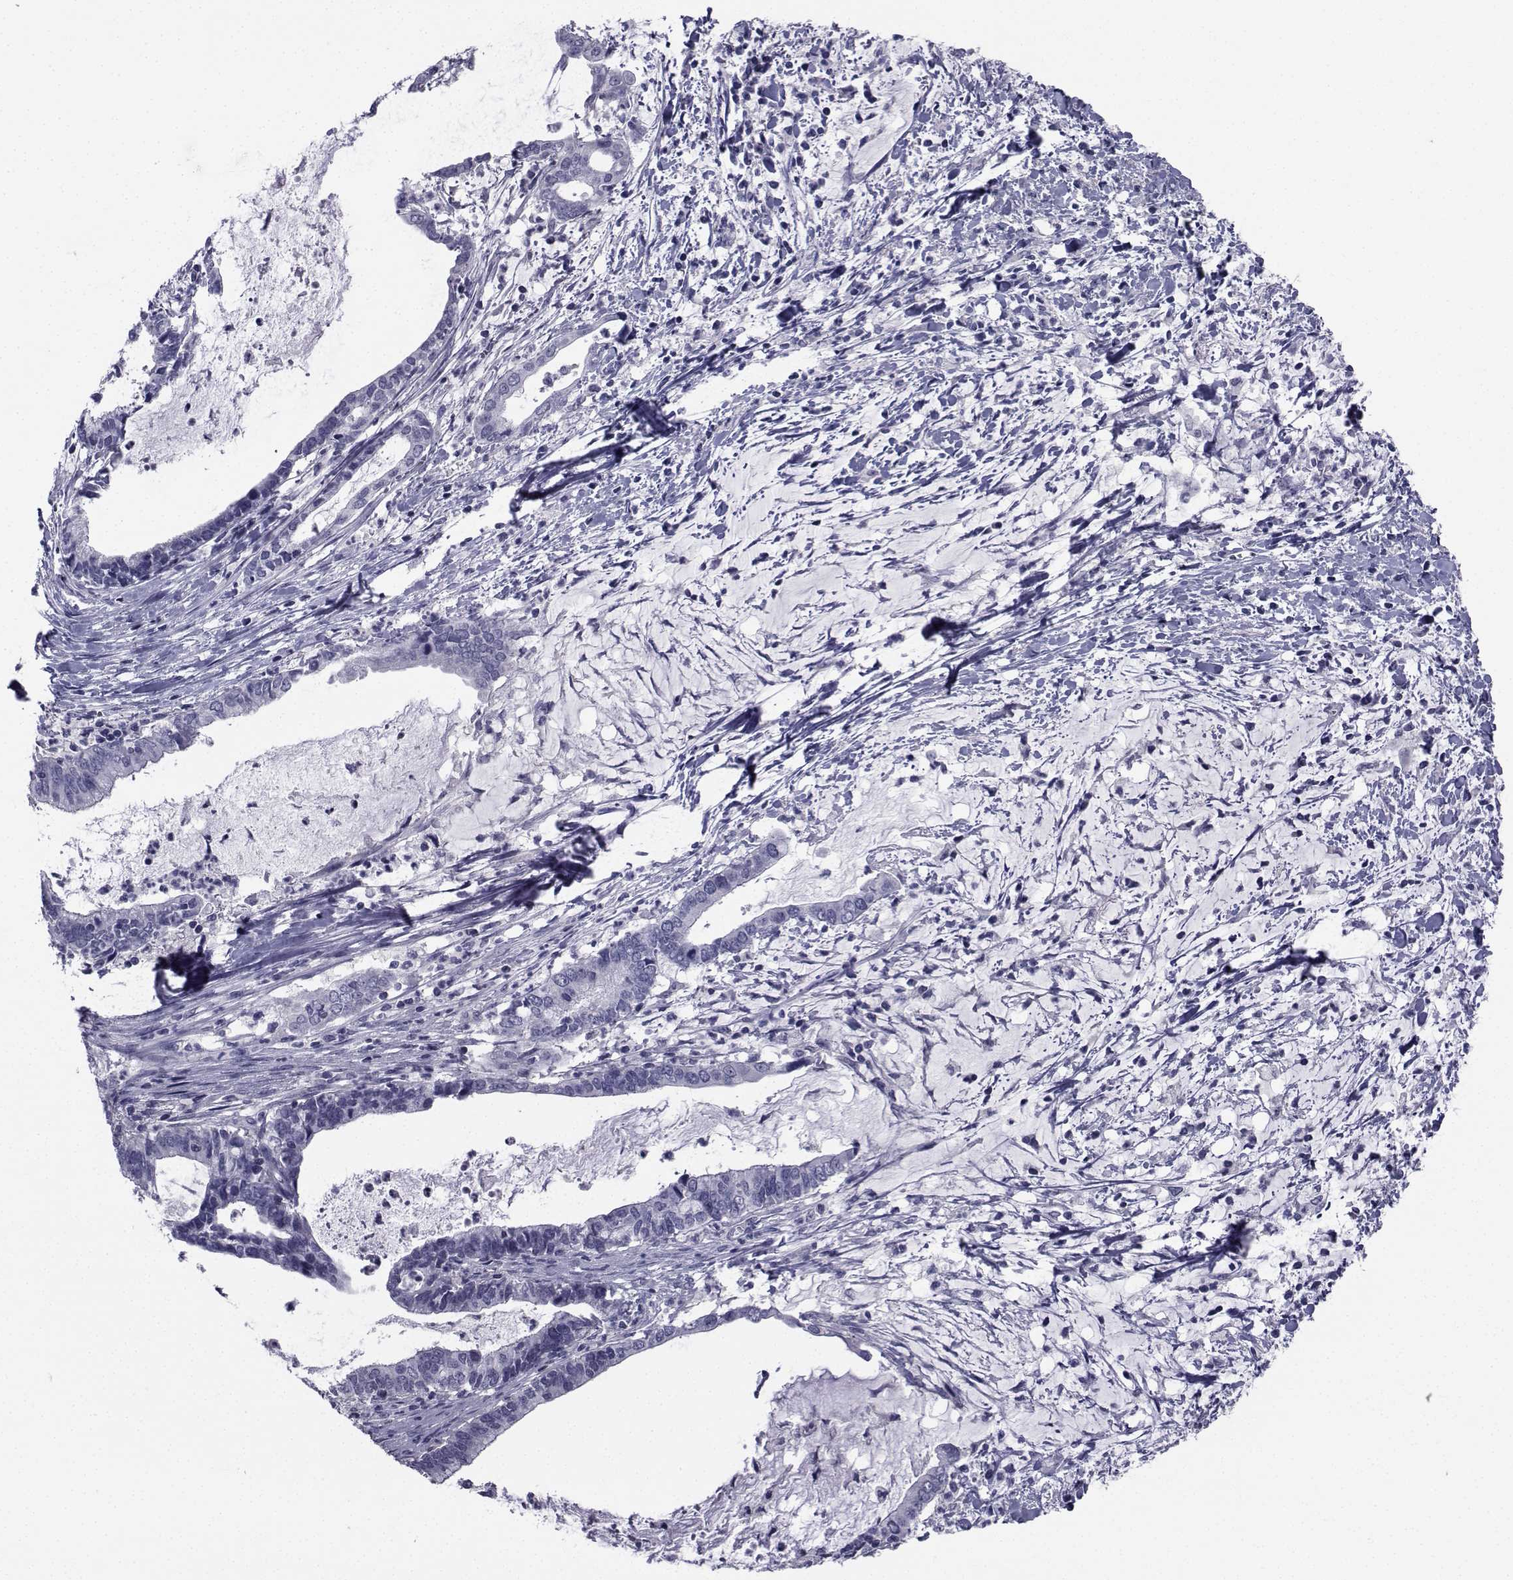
{"staining": {"intensity": "negative", "quantity": "none", "location": "none"}, "tissue": "cervical cancer", "cell_type": "Tumor cells", "image_type": "cancer", "snomed": [{"axis": "morphology", "description": "Adenocarcinoma, NOS"}, {"axis": "topography", "description": "Cervix"}], "caption": "Histopathology image shows no protein expression in tumor cells of cervical adenocarcinoma tissue.", "gene": "CHRNA1", "patient": {"sex": "female", "age": 42}}